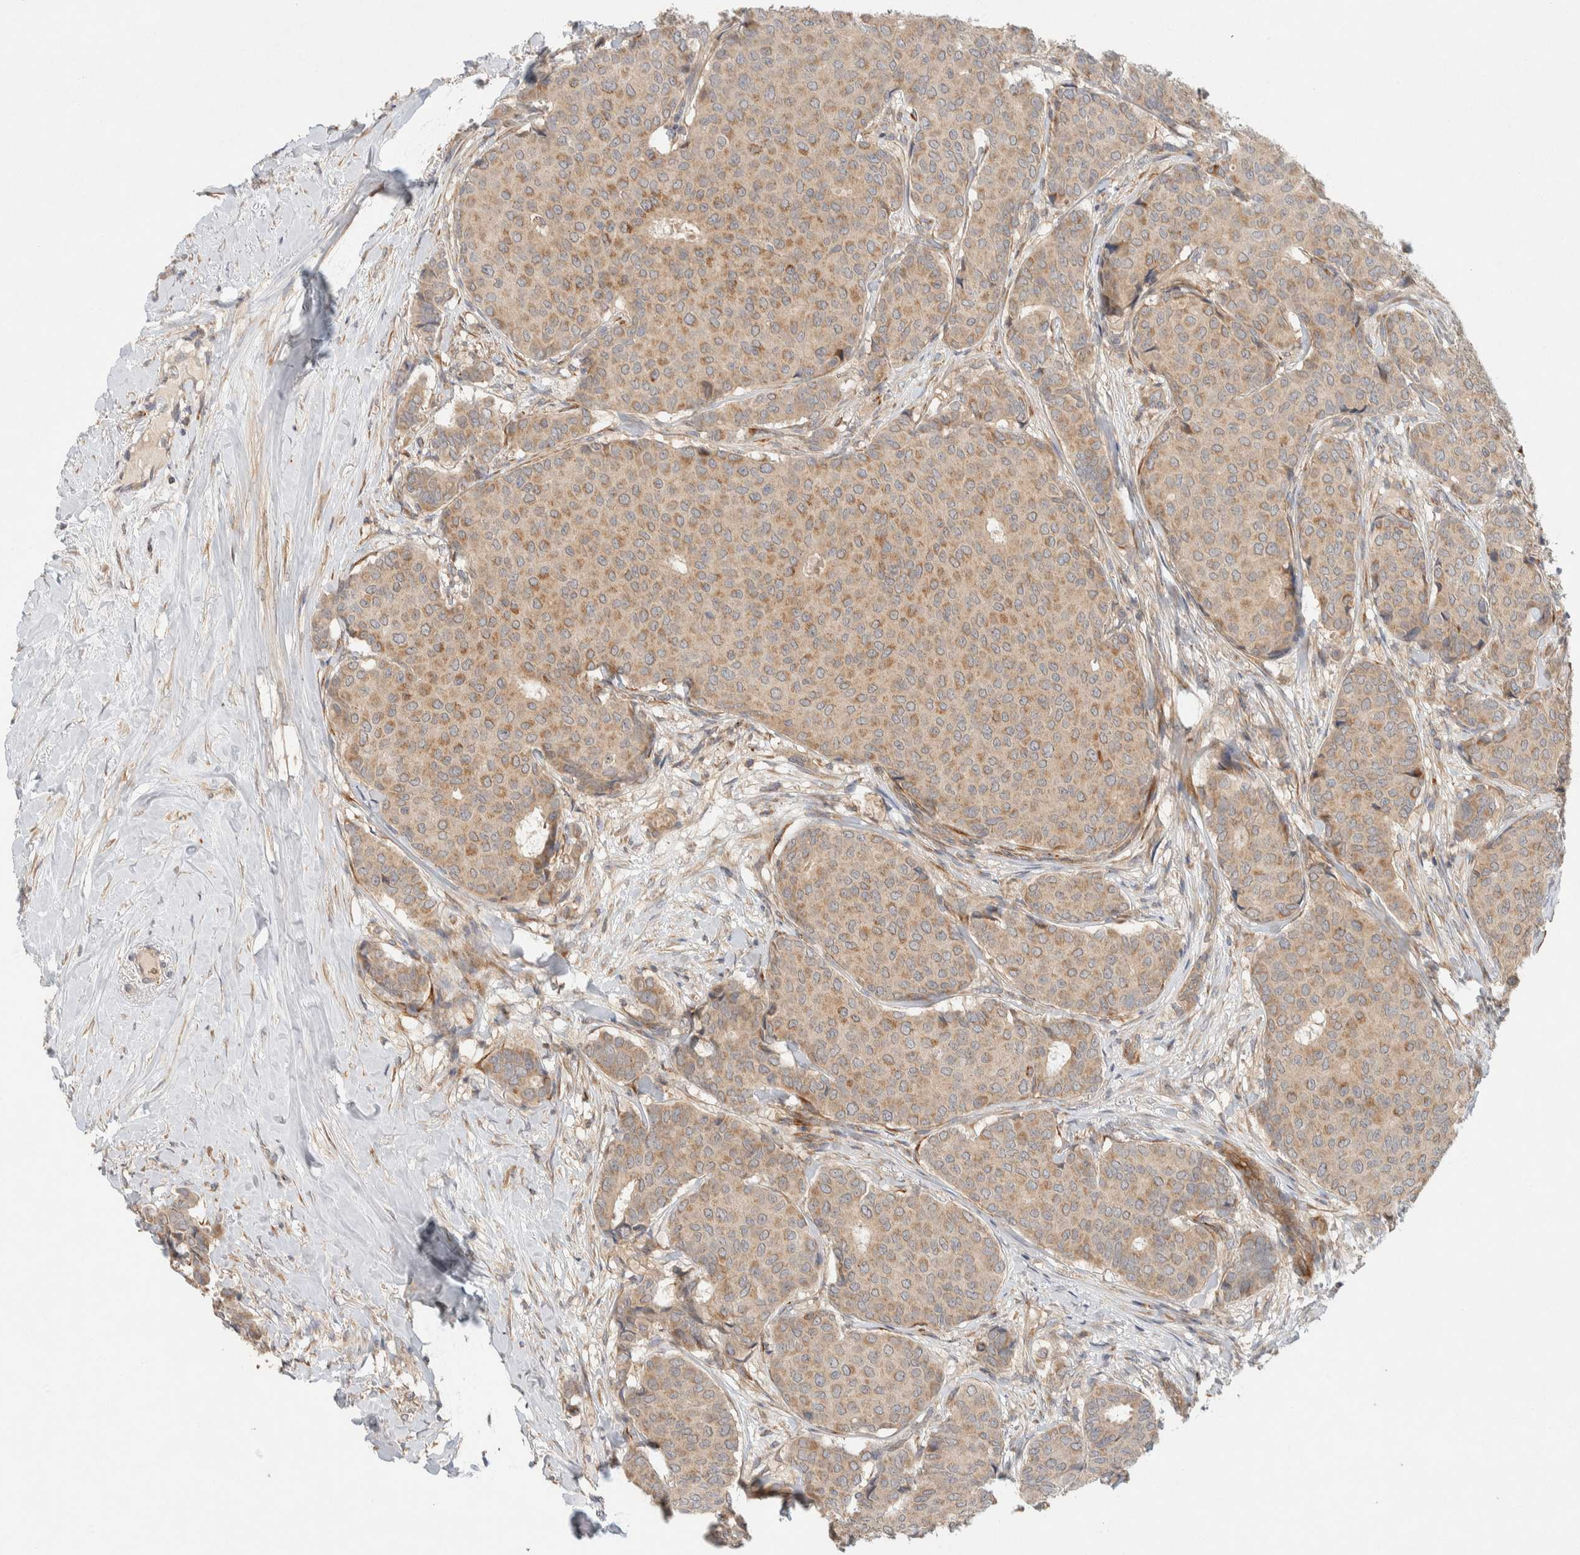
{"staining": {"intensity": "weak", "quantity": ">75%", "location": "cytoplasmic/membranous"}, "tissue": "breast cancer", "cell_type": "Tumor cells", "image_type": "cancer", "snomed": [{"axis": "morphology", "description": "Duct carcinoma"}, {"axis": "topography", "description": "Breast"}], "caption": "High-magnification brightfield microscopy of infiltrating ductal carcinoma (breast) stained with DAB (brown) and counterstained with hematoxylin (blue). tumor cells exhibit weak cytoplasmic/membranous positivity is present in approximately>75% of cells. (Stains: DAB in brown, nuclei in blue, Microscopy: brightfield microscopy at high magnification).", "gene": "KIF9", "patient": {"sex": "female", "age": 75}}